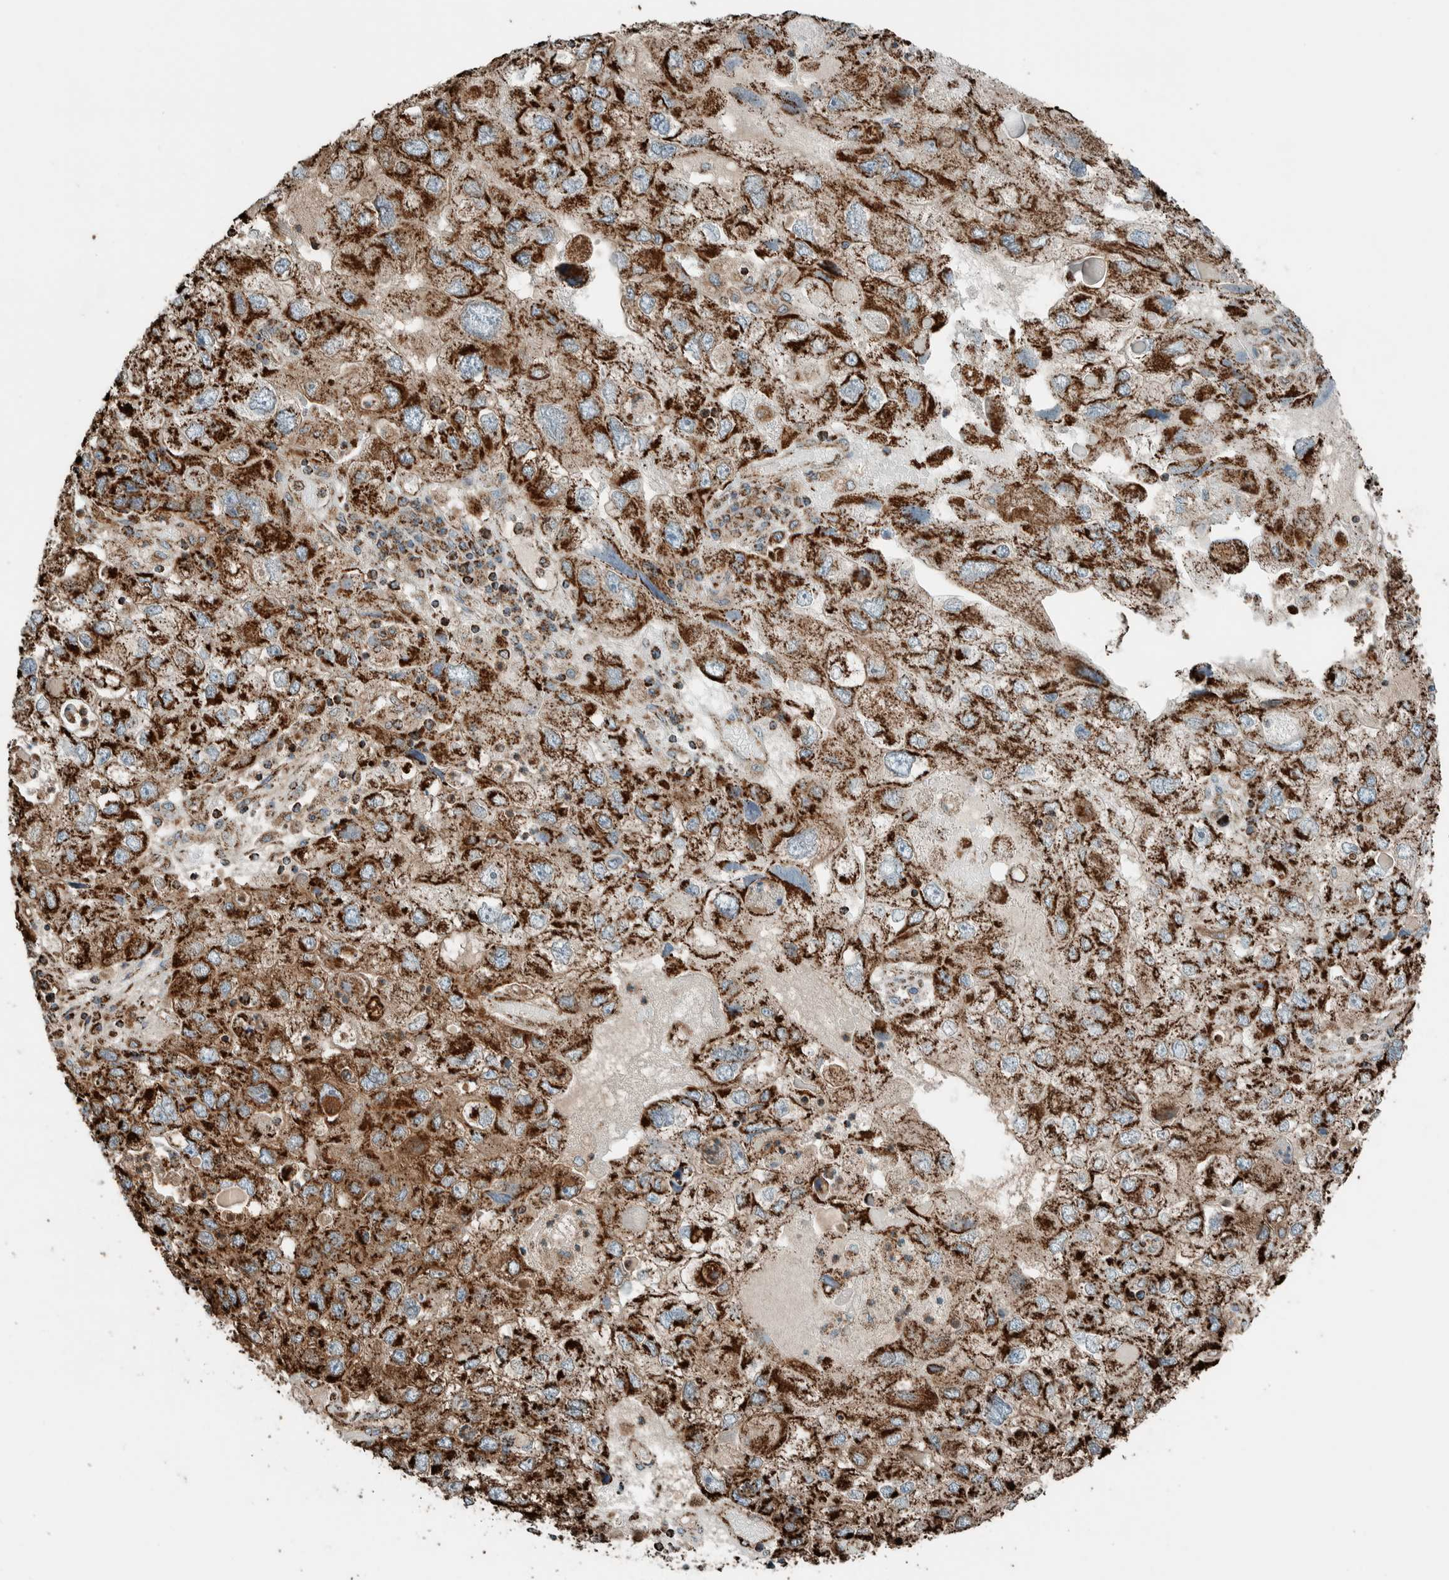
{"staining": {"intensity": "strong", "quantity": ">75%", "location": "cytoplasmic/membranous"}, "tissue": "endometrial cancer", "cell_type": "Tumor cells", "image_type": "cancer", "snomed": [{"axis": "morphology", "description": "Adenocarcinoma, NOS"}, {"axis": "topography", "description": "Endometrium"}], "caption": "Protein analysis of endometrial cancer tissue exhibits strong cytoplasmic/membranous positivity in about >75% of tumor cells. Nuclei are stained in blue.", "gene": "ZNF454", "patient": {"sex": "female", "age": 49}}